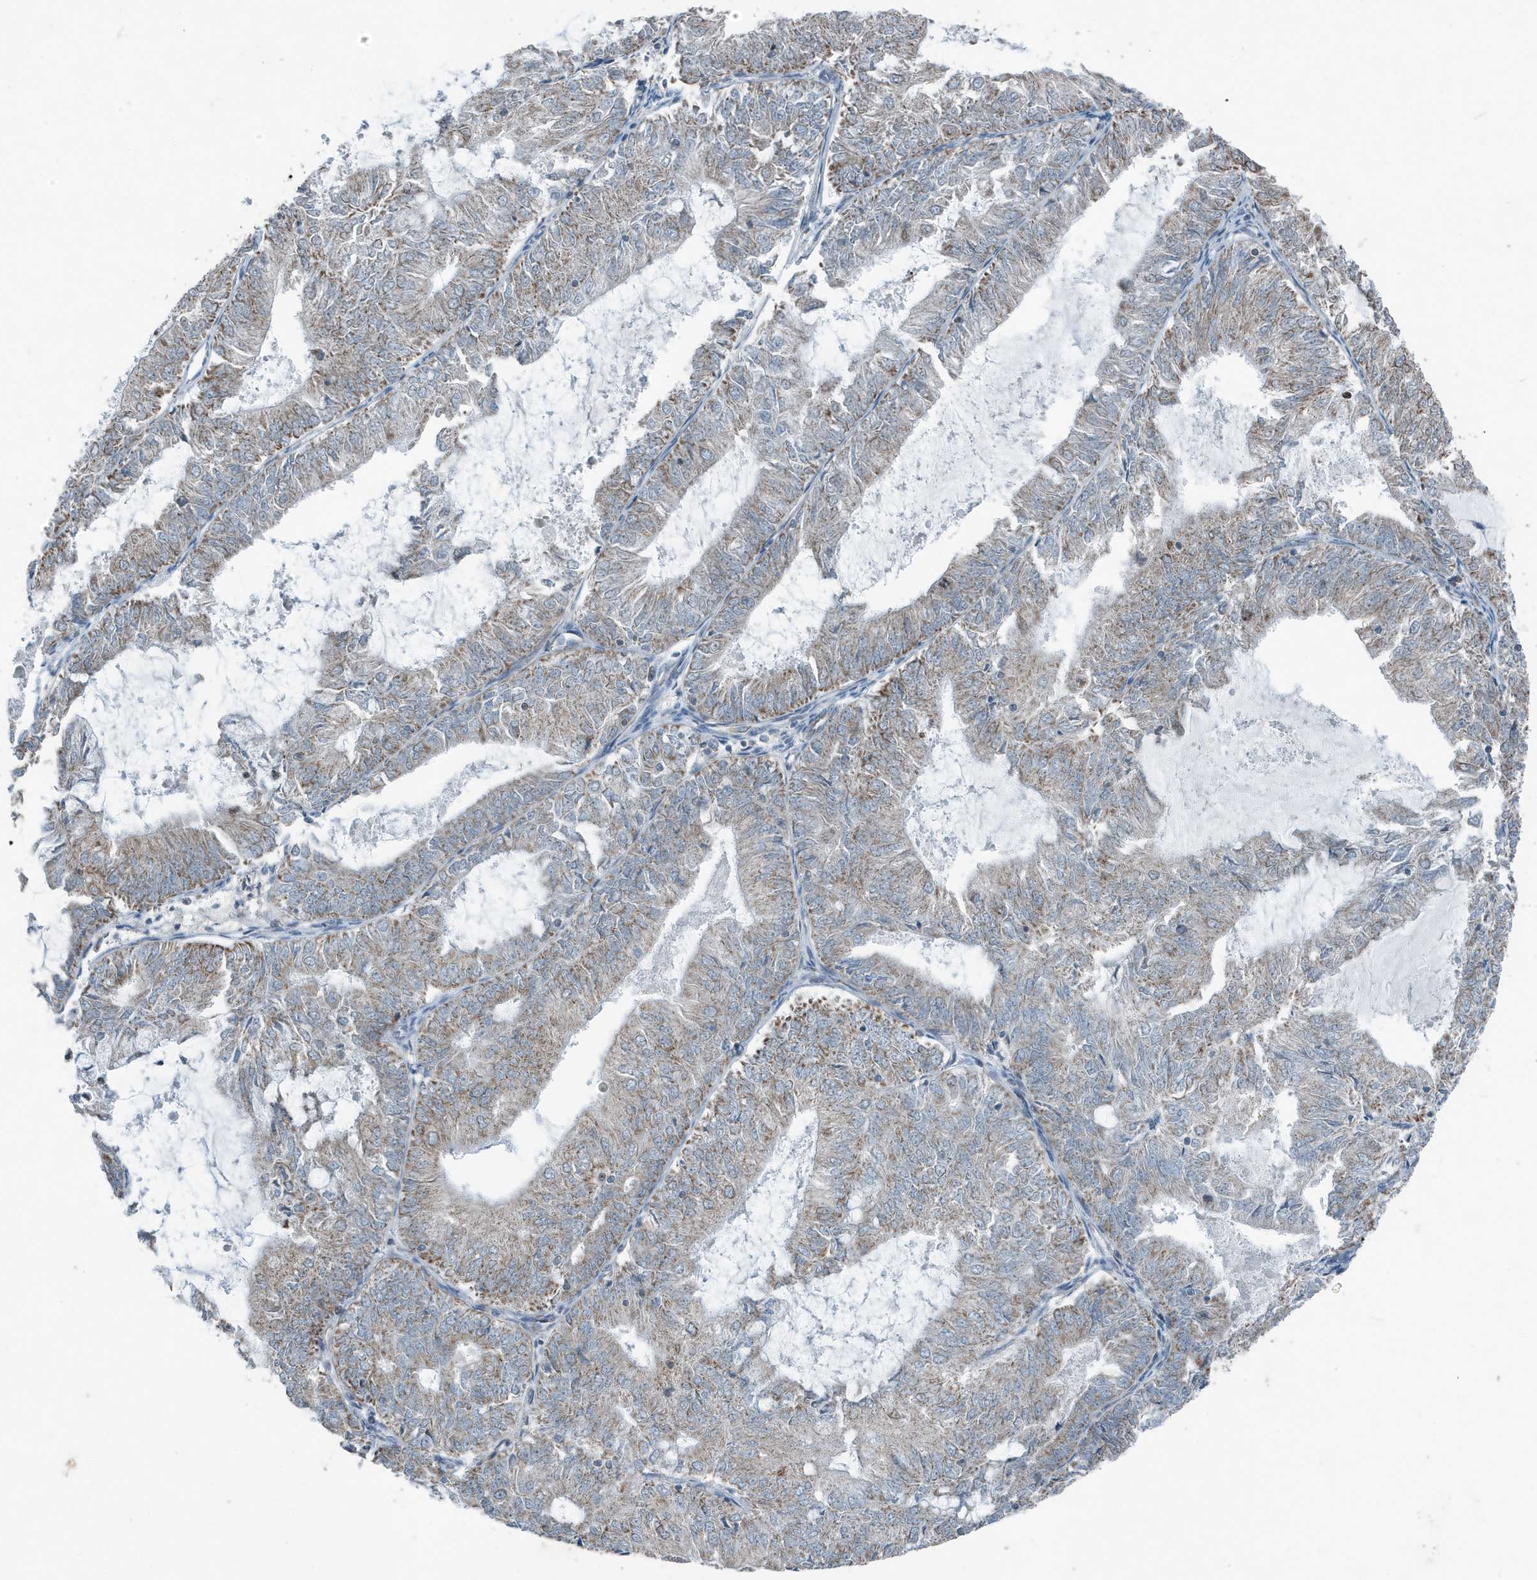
{"staining": {"intensity": "weak", "quantity": ">75%", "location": "cytoplasmic/membranous"}, "tissue": "endometrial cancer", "cell_type": "Tumor cells", "image_type": "cancer", "snomed": [{"axis": "morphology", "description": "Adenocarcinoma, NOS"}, {"axis": "topography", "description": "Endometrium"}], "caption": "The photomicrograph displays staining of endometrial adenocarcinoma, revealing weak cytoplasmic/membranous protein staining (brown color) within tumor cells.", "gene": "MT-CYB", "patient": {"sex": "female", "age": 57}}